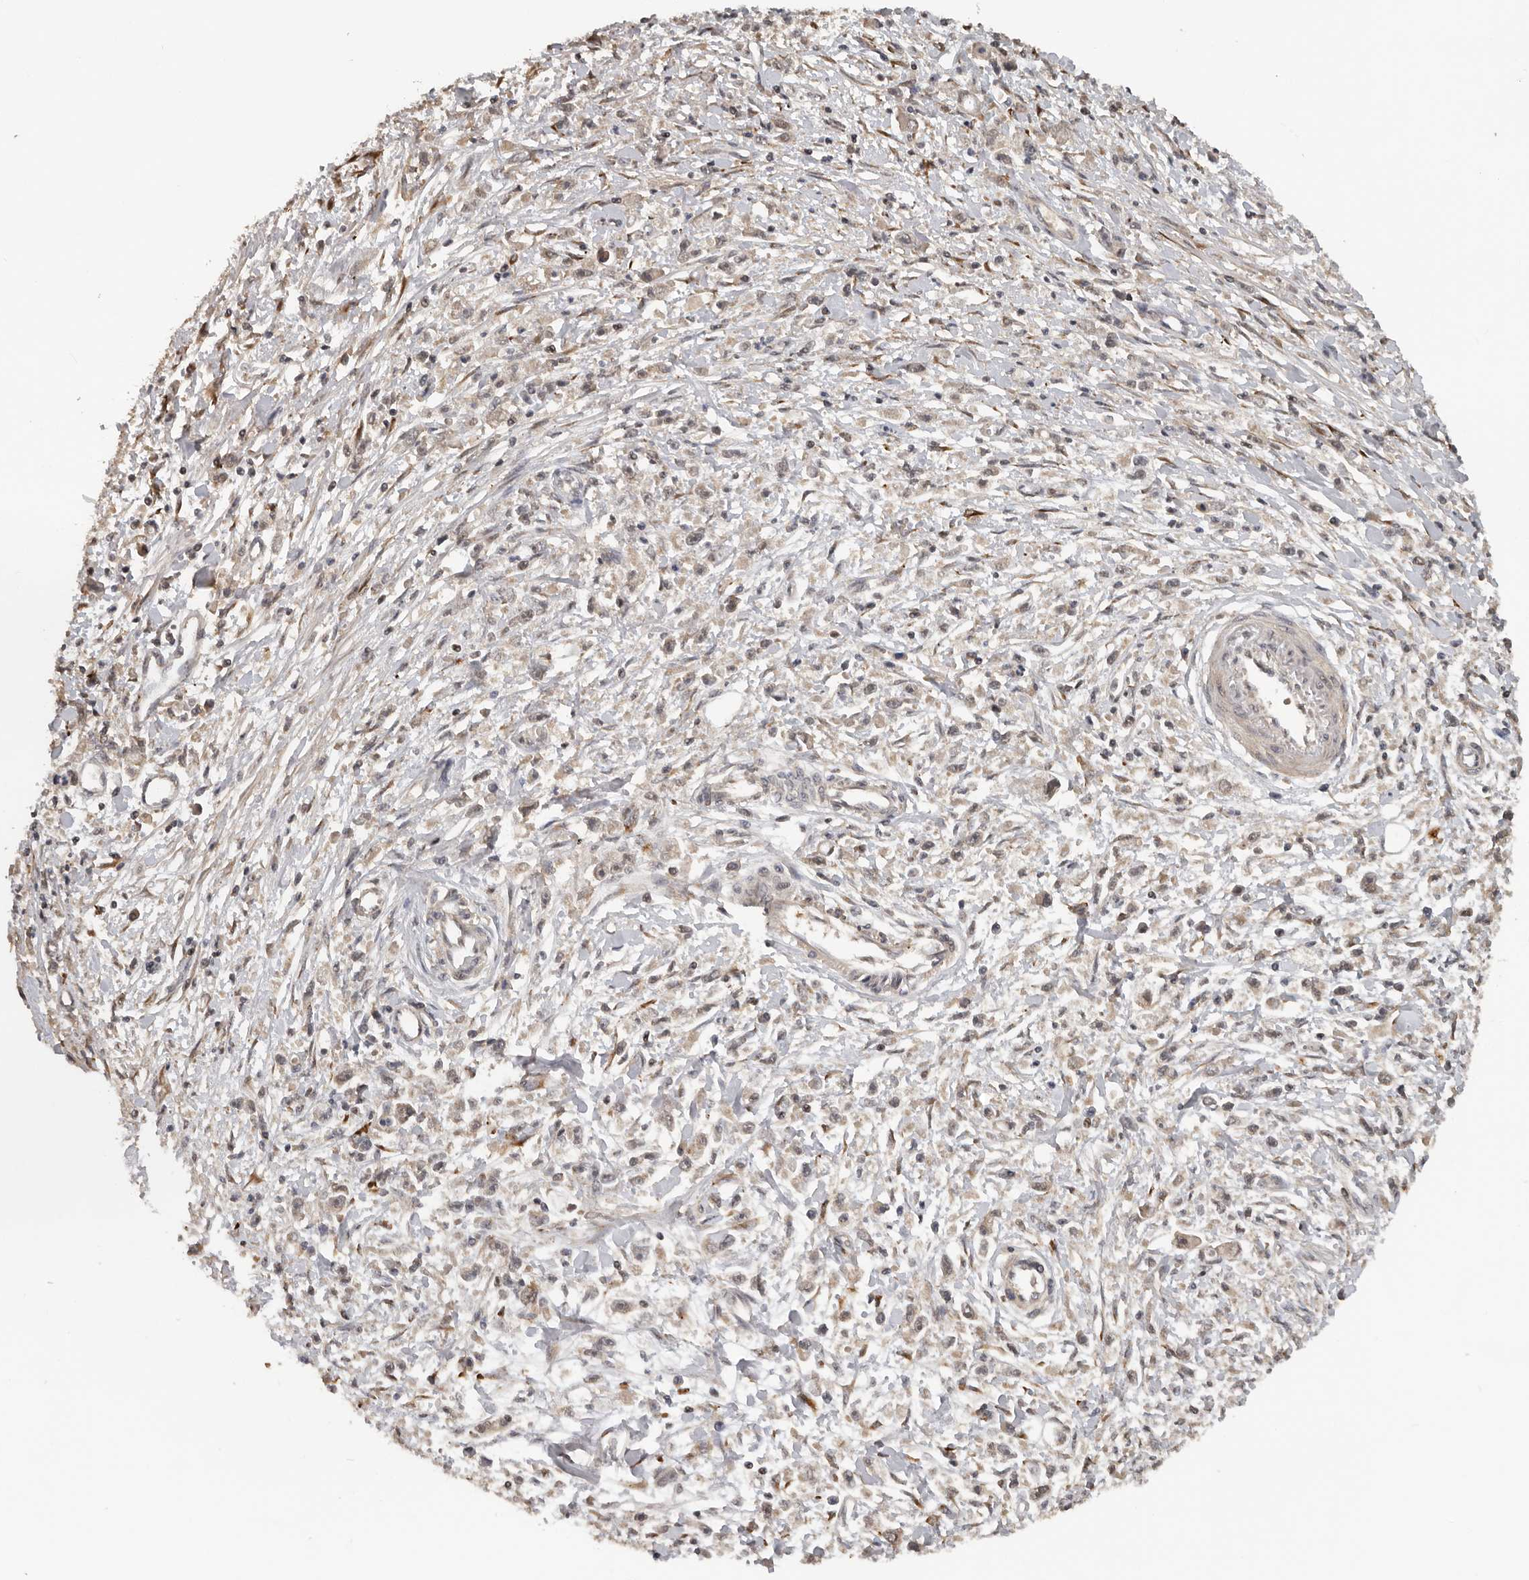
{"staining": {"intensity": "weak", "quantity": "25%-75%", "location": "cytoplasmic/membranous"}, "tissue": "stomach cancer", "cell_type": "Tumor cells", "image_type": "cancer", "snomed": [{"axis": "morphology", "description": "Adenocarcinoma, NOS"}, {"axis": "topography", "description": "Stomach"}], "caption": "DAB immunohistochemical staining of human adenocarcinoma (stomach) reveals weak cytoplasmic/membranous protein expression in about 25%-75% of tumor cells. The staining was performed using DAB (3,3'-diaminobenzidine), with brown indicating positive protein expression. Nuclei are stained blue with hematoxylin.", "gene": "HENMT1", "patient": {"sex": "female", "age": 59}}